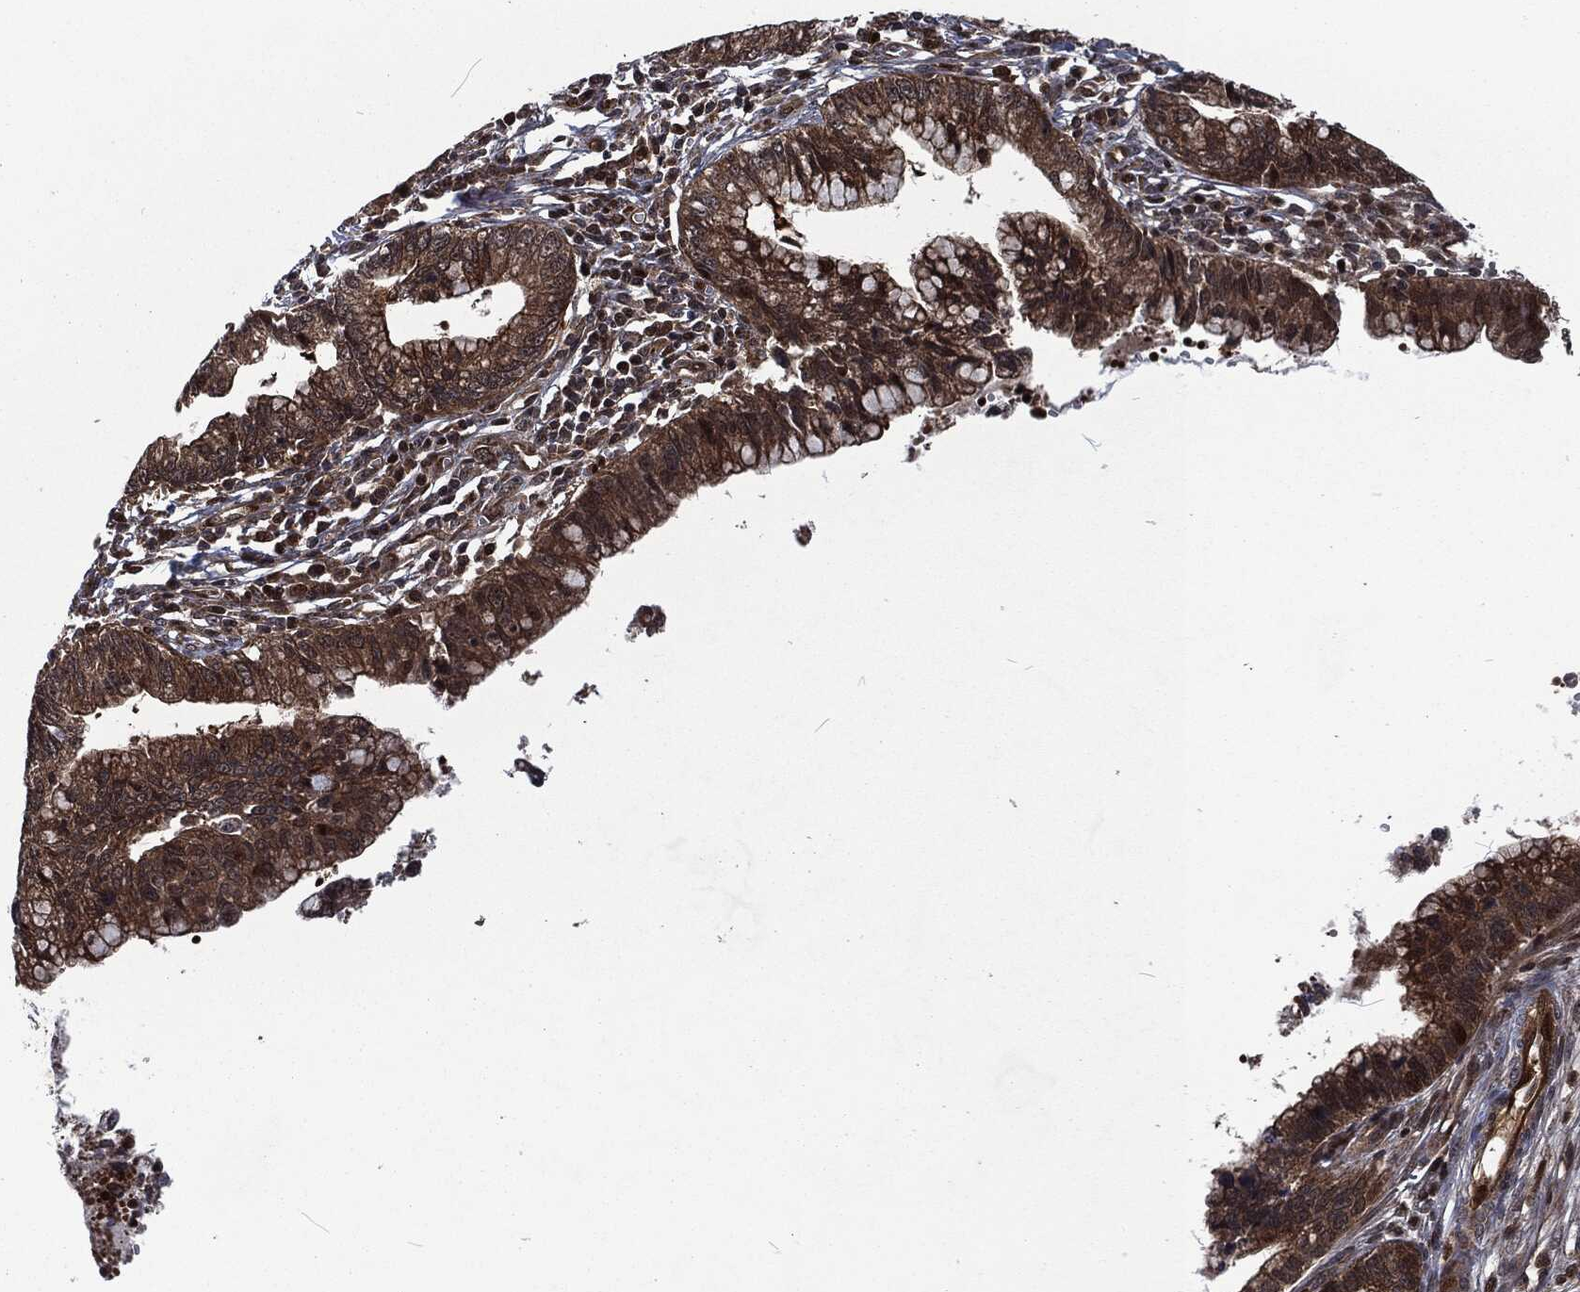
{"staining": {"intensity": "moderate", "quantity": ">75%", "location": "cytoplasmic/membranous"}, "tissue": "cervical cancer", "cell_type": "Tumor cells", "image_type": "cancer", "snomed": [{"axis": "morphology", "description": "Adenocarcinoma, NOS"}, {"axis": "topography", "description": "Cervix"}], "caption": "Cervical cancer was stained to show a protein in brown. There is medium levels of moderate cytoplasmic/membranous expression in approximately >75% of tumor cells.", "gene": "CMPK2", "patient": {"sex": "female", "age": 44}}